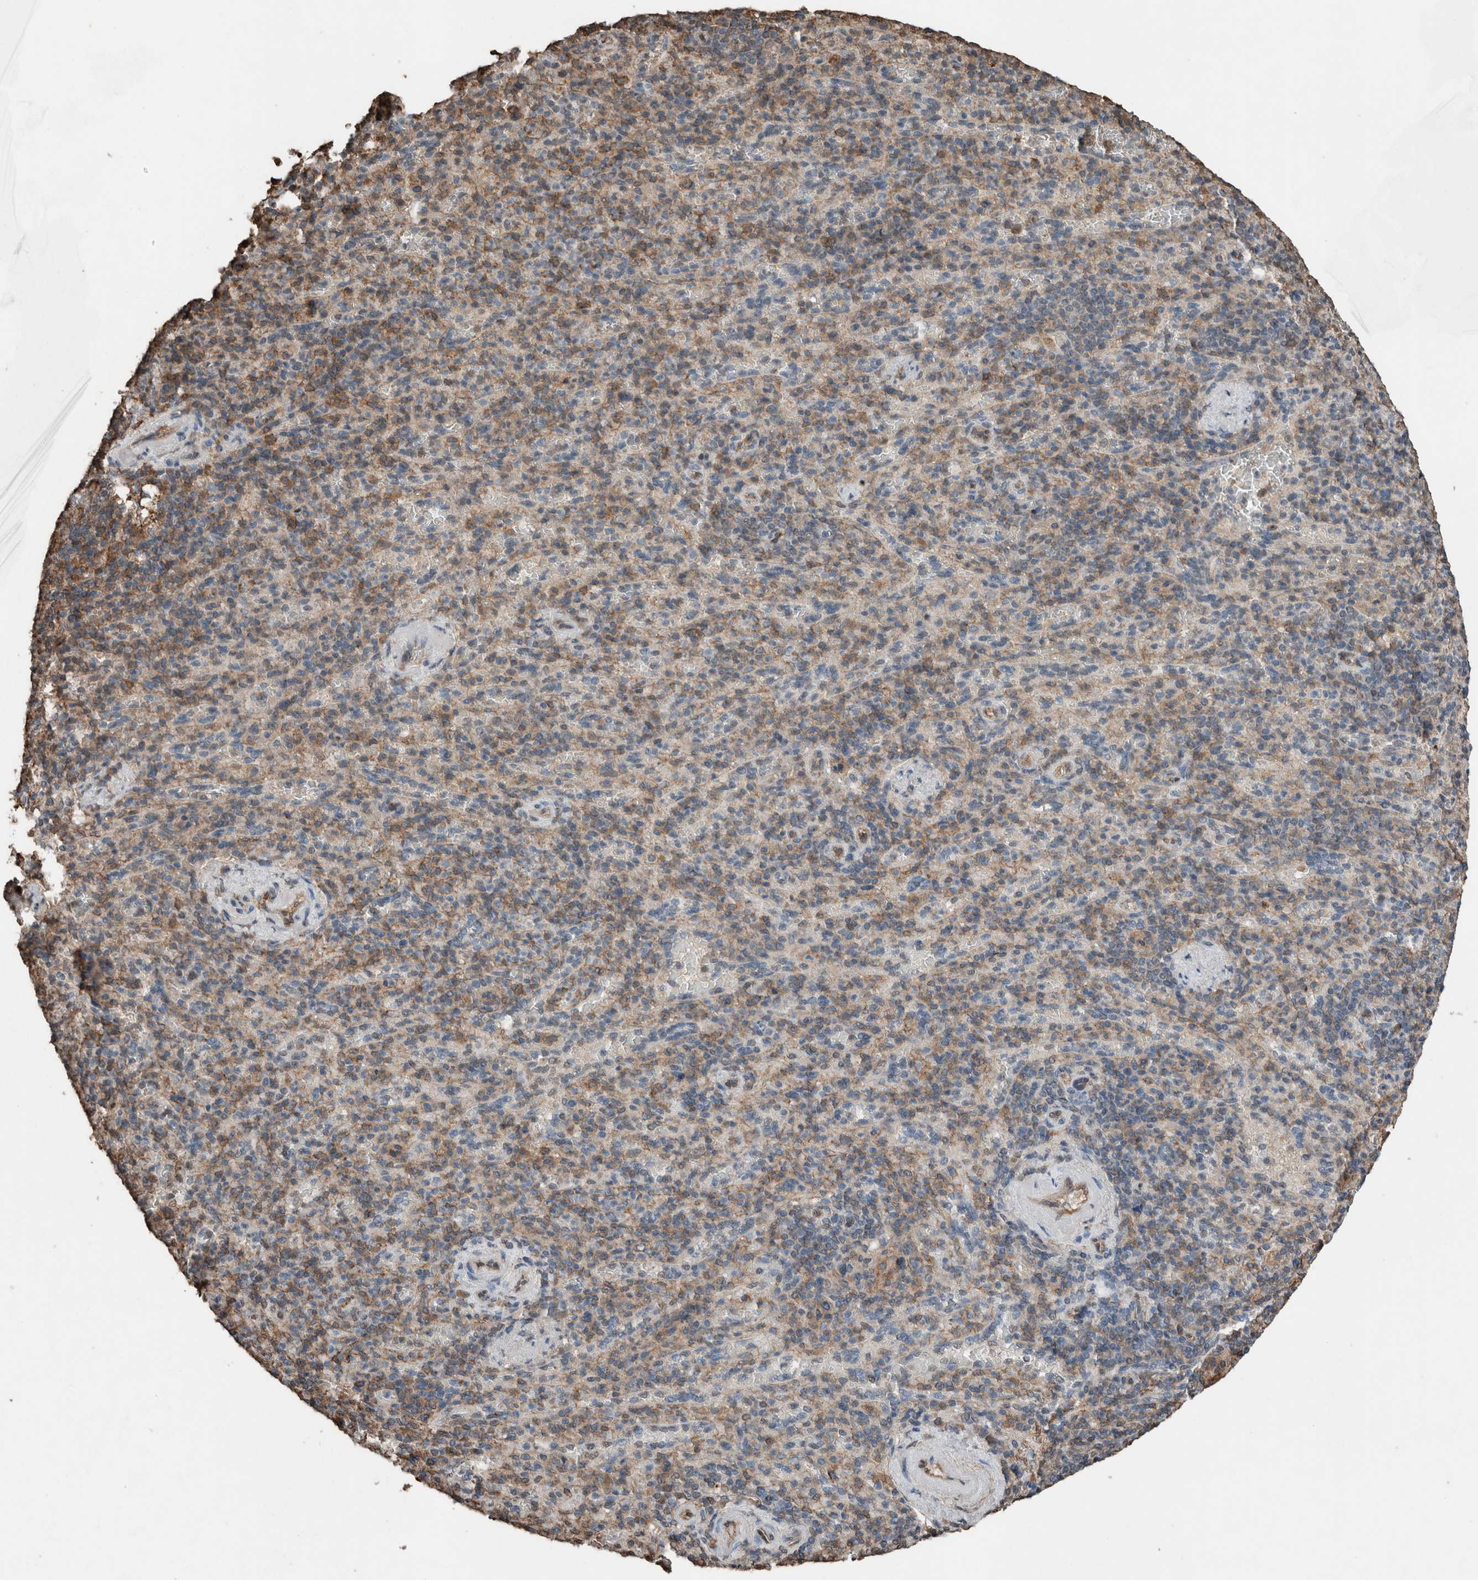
{"staining": {"intensity": "weak", "quantity": ">75%", "location": "cytoplasmic/membranous"}, "tissue": "spleen", "cell_type": "Cells in red pulp", "image_type": "normal", "snomed": [{"axis": "morphology", "description": "Normal tissue, NOS"}, {"axis": "topography", "description": "Spleen"}], "caption": "Brown immunohistochemical staining in unremarkable human spleen exhibits weak cytoplasmic/membranous staining in approximately >75% of cells in red pulp. The staining was performed using DAB (3,3'-diaminobenzidine) to visualize the protein expression in brown, while the nuclei were stained in blue with hematoxylin (Magnification: 20x).", "gene": "S100A10", "patient": {"sex": "female", "age": 74}}